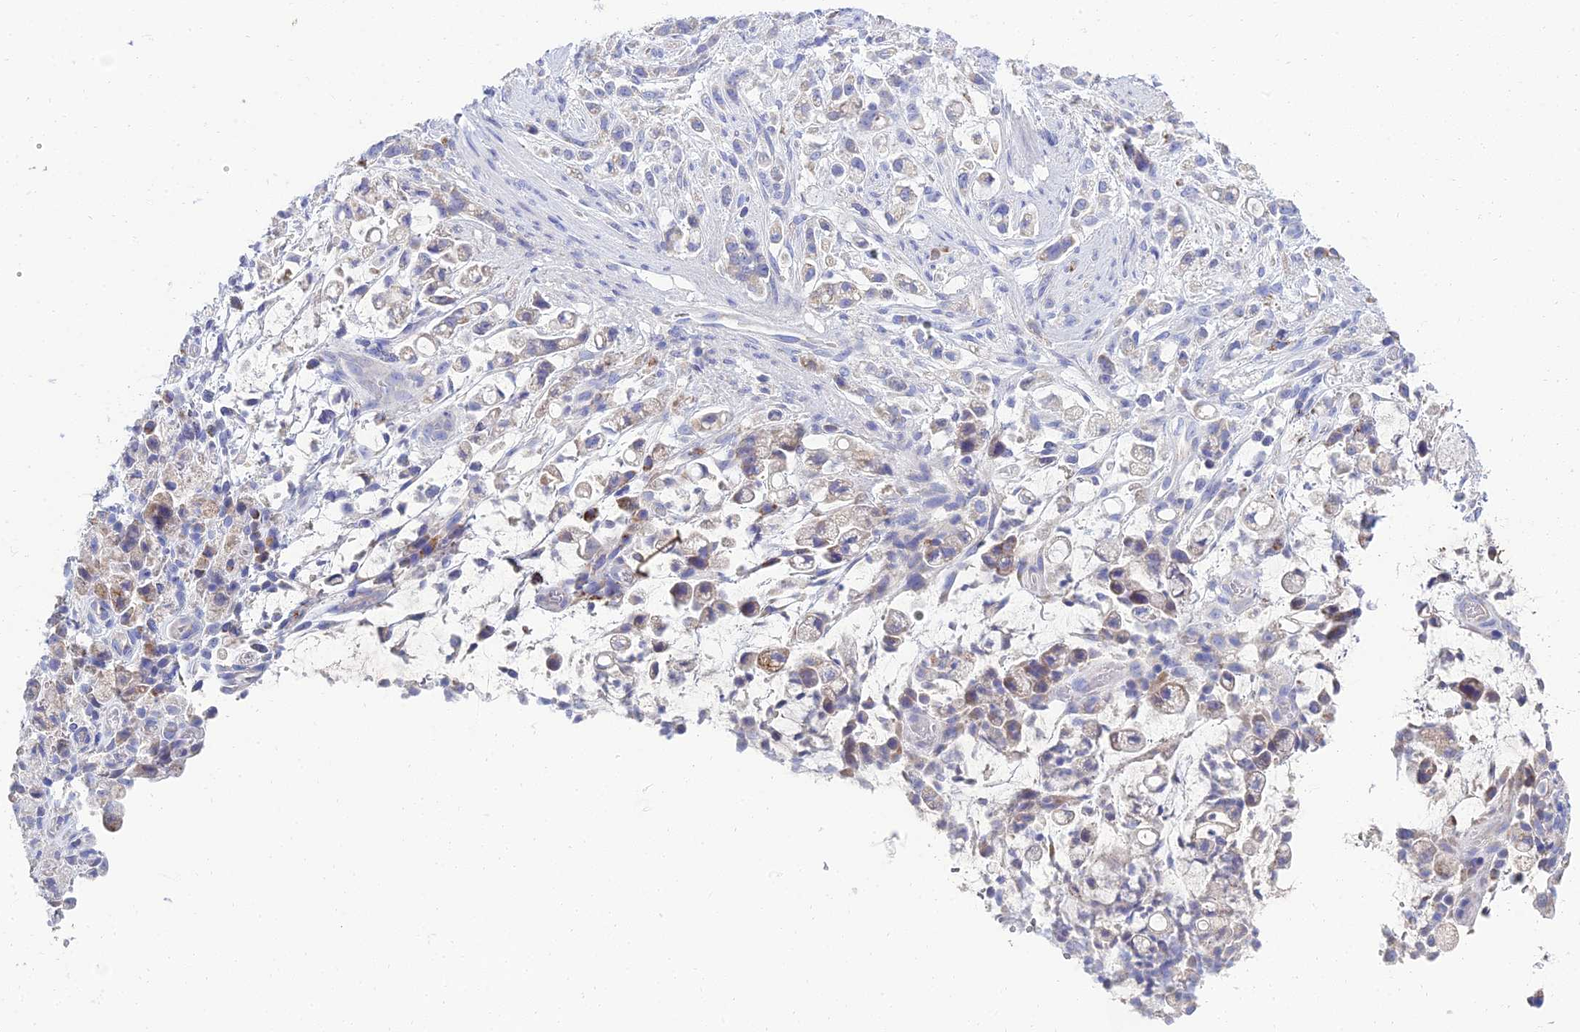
{"staining": {"intensity": "weak", "quantity": "<25%", "location": "cytoplasmic/membranous"}, "tissue": "stomach cancer", "cell_type": "Tumor cells", "image_type": "cancer", "snomed": [{"axis": "morphology", "description": "Adenocarcinoma, NOS"}, {"axis": "topography", "description": "Stomach"}], "caption": "Immunohistochemistry (IHC) photomicrograph of neoplastic tissue: stomach cancer (adenocarcinoma) stained with DAB exhibits no significant protein positivity in tumor cells.", "gene": "NPY", "patient": {"sex": "female", "age": 60}}